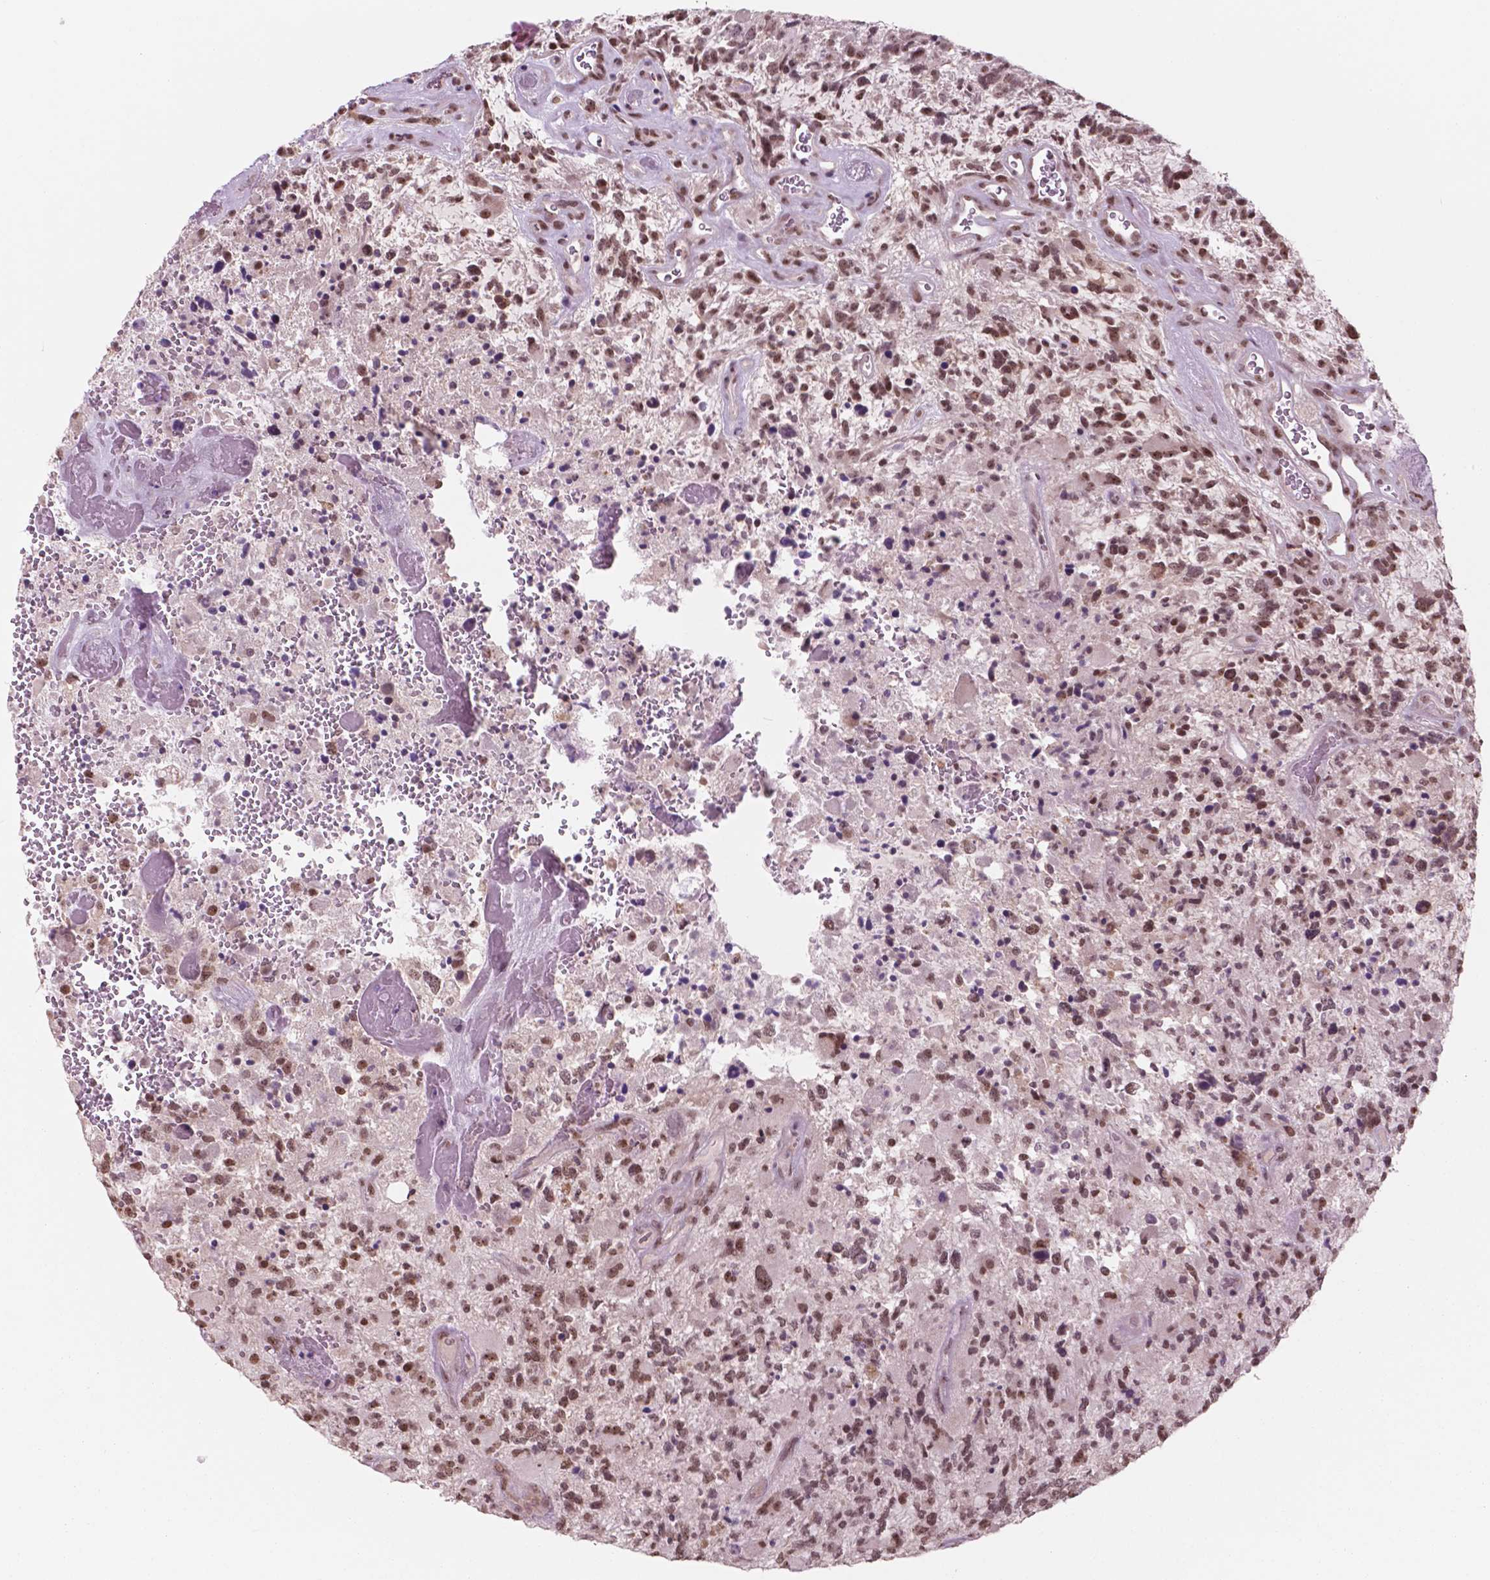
{"staining": {"intensity": "strong", "quantity": ">75%", "location": "nuclear"}, "tissue": "glioma", "cell_type": "Tumor cells", "image_type": "cancer", "snomed": [{"axis": "morphology", "description": "Glioma, malignant, High grade"}, {"axis": "topography", "description": "Brain"}], "caption": "Immunohistochemical staining of human malignant glioma (high-grade) demonstrates high levels of strong nuclear protein staining in approximately >75% of tumor cells.", "gene": "POLR2E", "patient": {"sex": "female", "age": 71}}